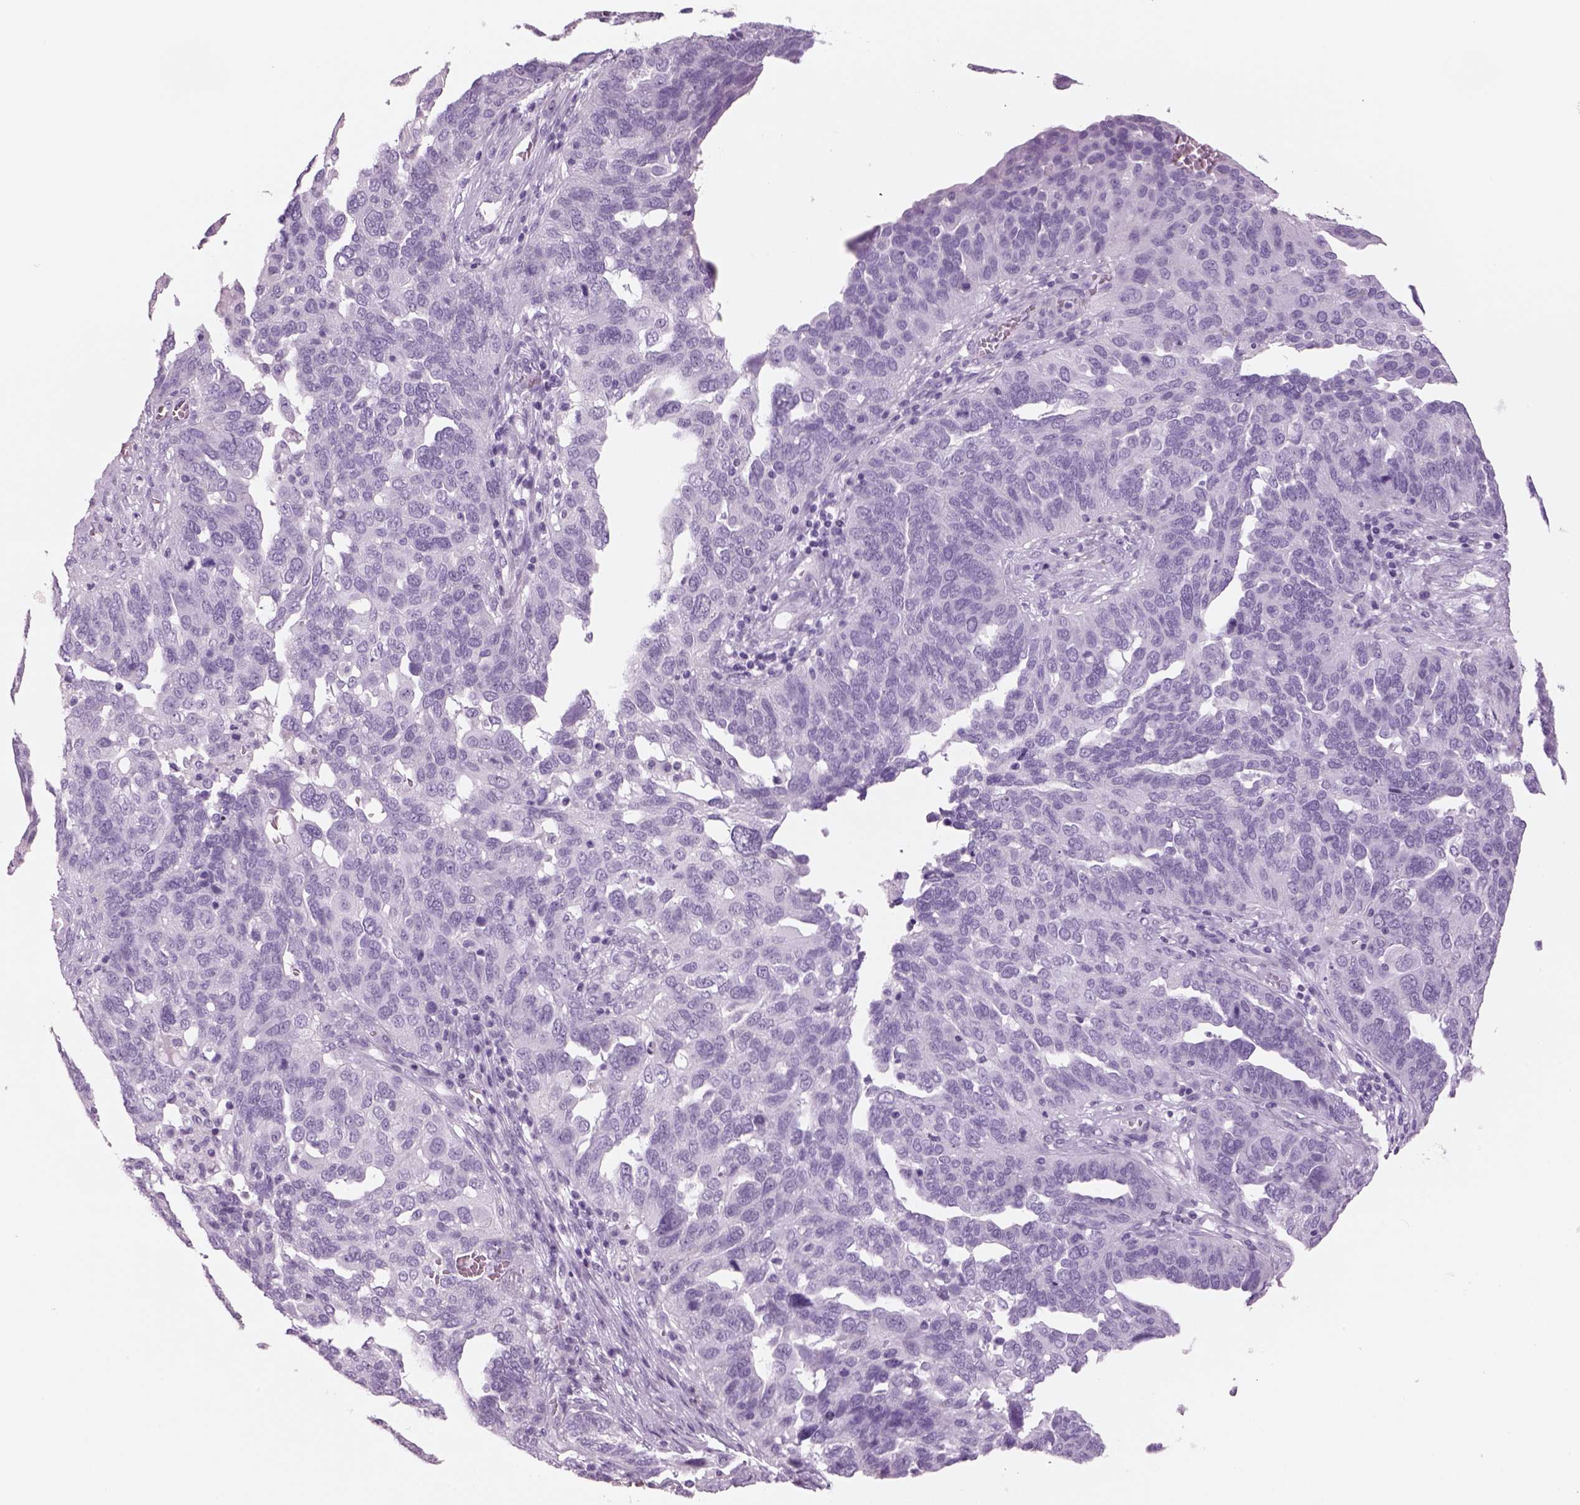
{"staining": {"intensity": "negative", "quantity": "none", "location": "none"}, "tissue": "ovarian cancer", "cell_type": "Tumor cells", "image_type": "cancer", "snomed": [{"axis": "morphology", "description": "Carcinoma, endometroid"}, {"axis": "topography", "description": "Soft tissue"}, {"axis": "topography", "description": "Ovary"}], "caption": "Immunohistochemistry of human ovarian cancer (endometroid carcinoma) demonstrates no staining in tumor cells. (Immunohistochemistry, brightfield microscopy, high magnification).", "gene": "RHO", "patient": {"sex": "female", "age": 52}}